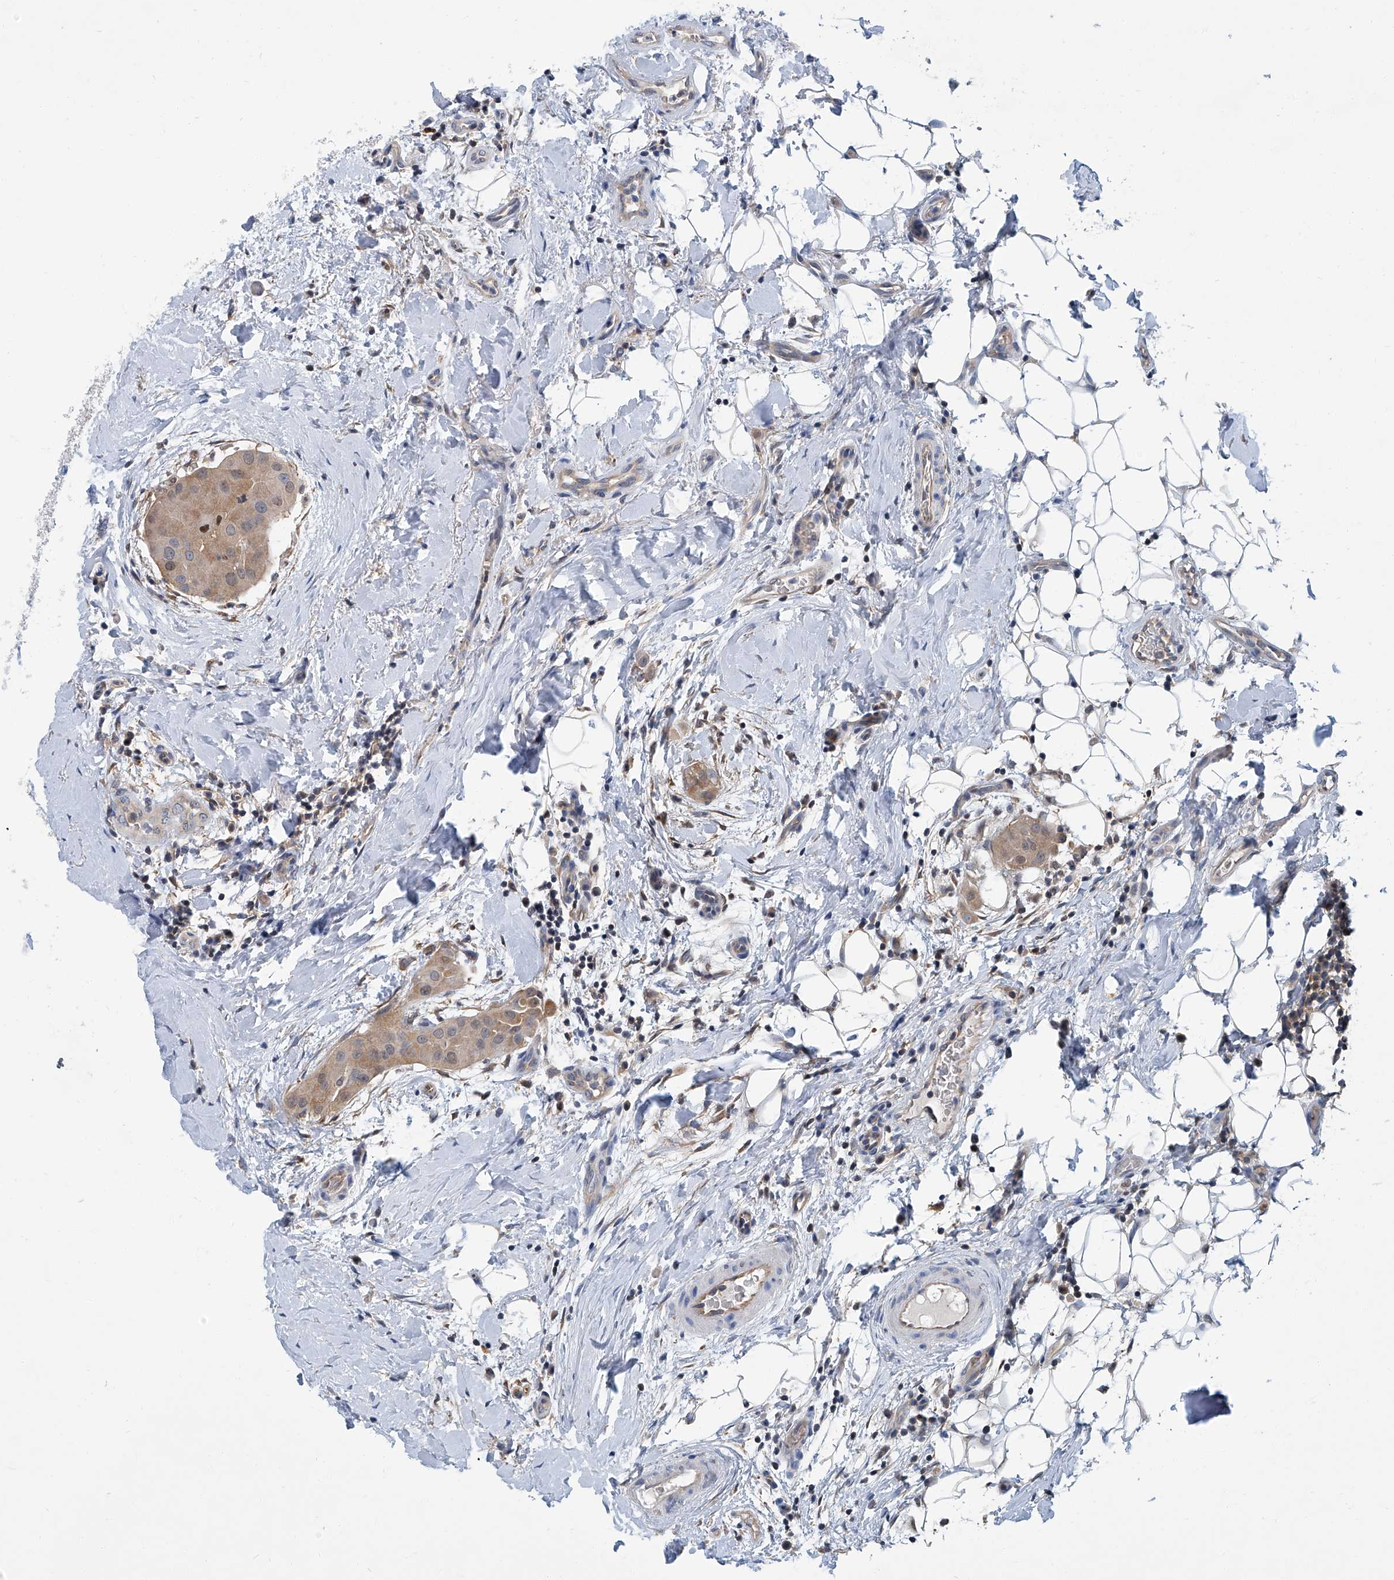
{"staining": {"intensity": "weak", "quantity": ">75%", "location": "cytoplasmic/membranous,nuclear"}, "tissue": "thyroid cancer", "cell_type": "Tumor cells", "image_type": "cancer", "snomed": [{"axis": "morphology", "description": "Papillary adenocarcinoma, NOS"}, {"axis": "topography", "description": "Thyroid gland"}], "caption": "An image of papillary adenocarcinoma (thyroid) stained for a protein reveals weak cytoplasmic/membranous and nuclear brown staining in tumor cells. The protein of interest is shown in brown color, while the nuclei are stained blue.", "gene": "PSMB10", "patient": {"sex": "male", "age": 33}}